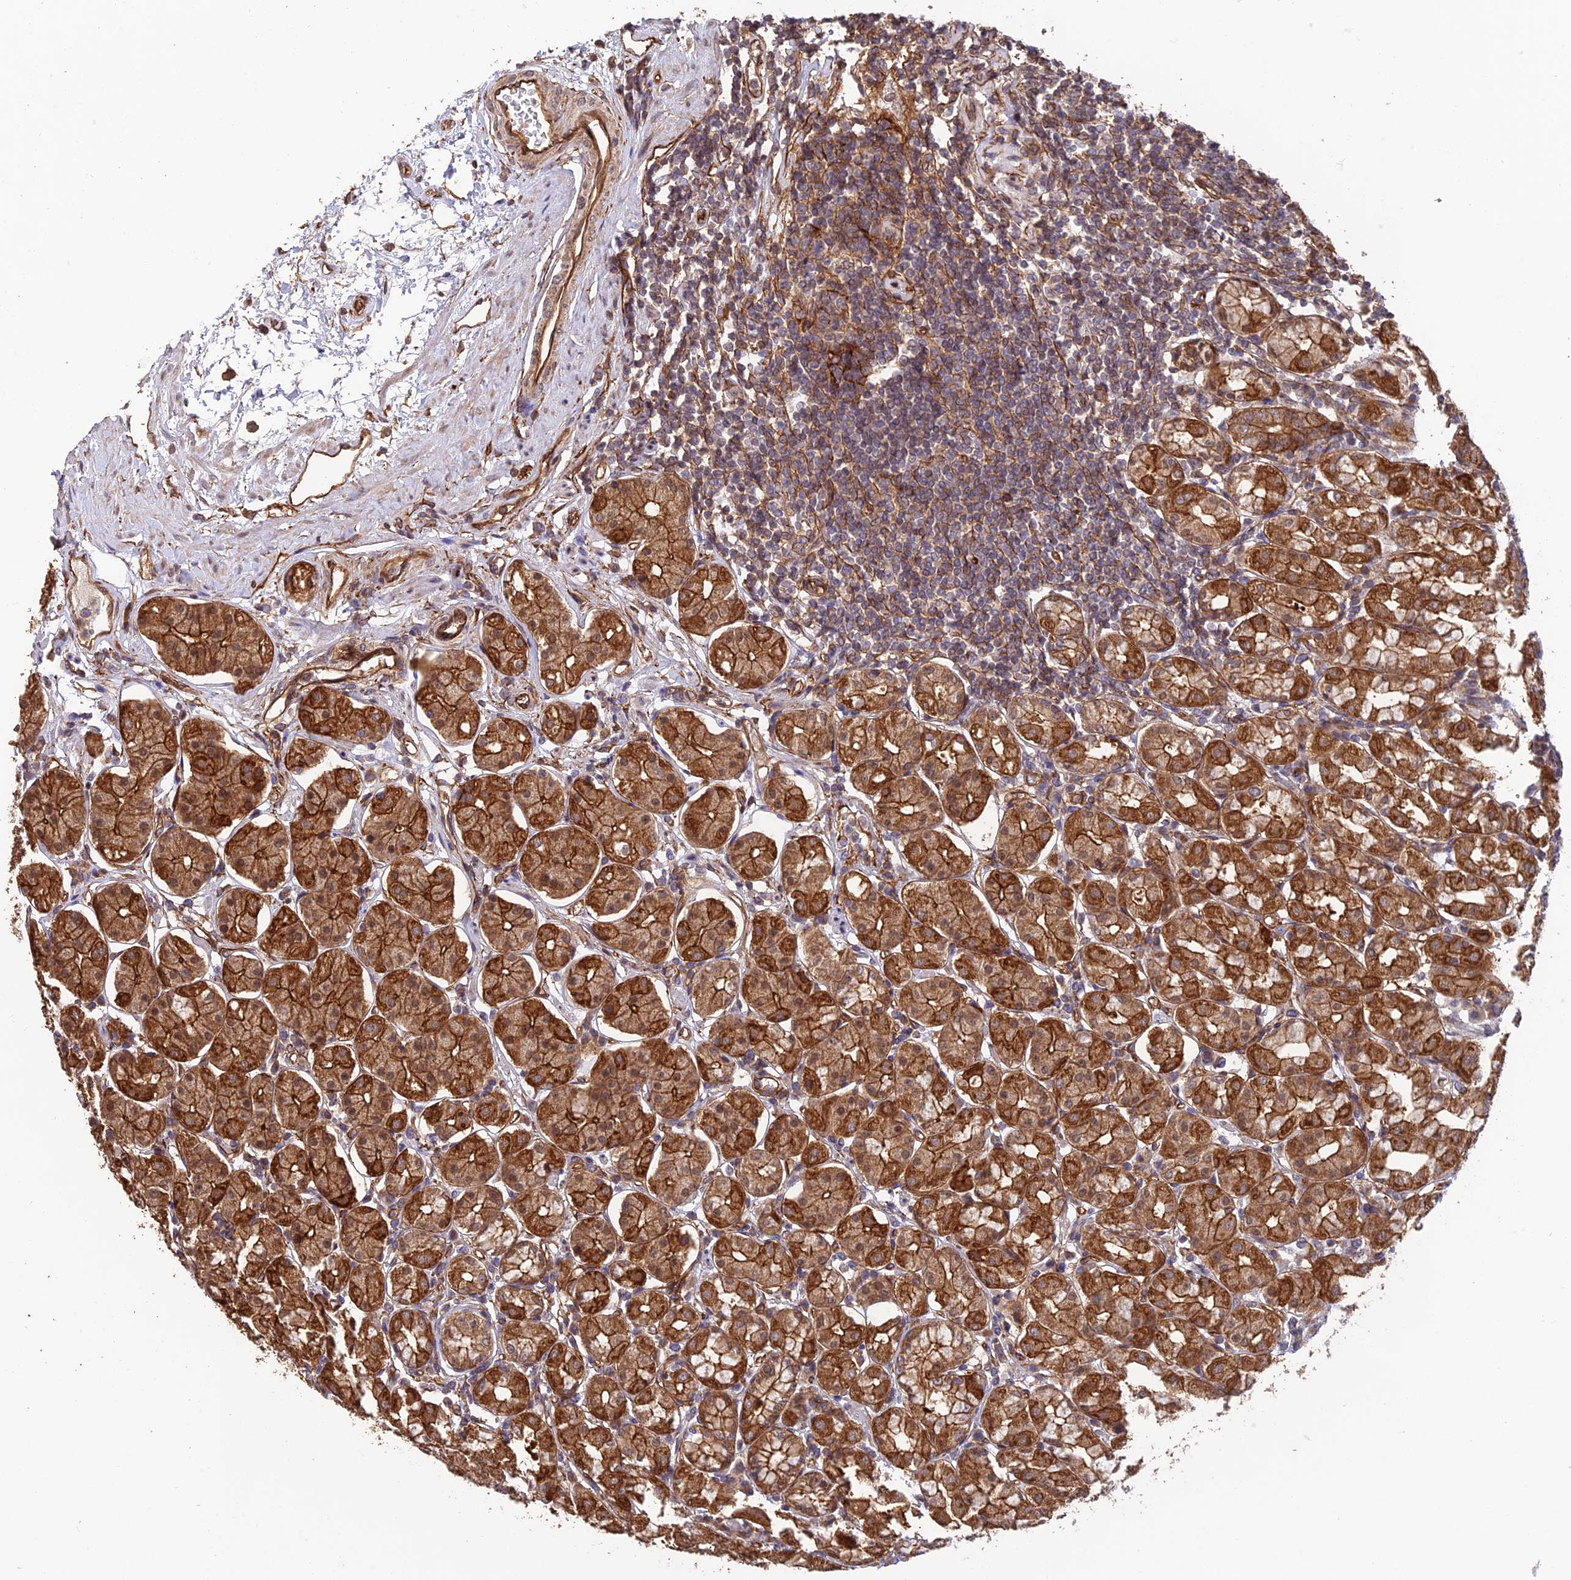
{"staining": {"intensity": "strong", "quantity": ">75%", "location": "cytoplasmic/membranous,nuclear"}, "tissue": "stomach", "cell_type": "Glandular cells", "image_type": "normal", "snomed": [{"axis": "morphology", "description": "Normal tissue, NOS"}, {"axis": "topography", "description": "Stomach"}, {"axis": "topography", "description": "Stomach, lower"}], "caption": "A brown stain shows strong cytoplasmic/membranous,nuclear expression of a protein in glandular cells of unremarkable human stomach.", "gene": "HOMER2", "patient": {"sex": "female", "age": 56}}